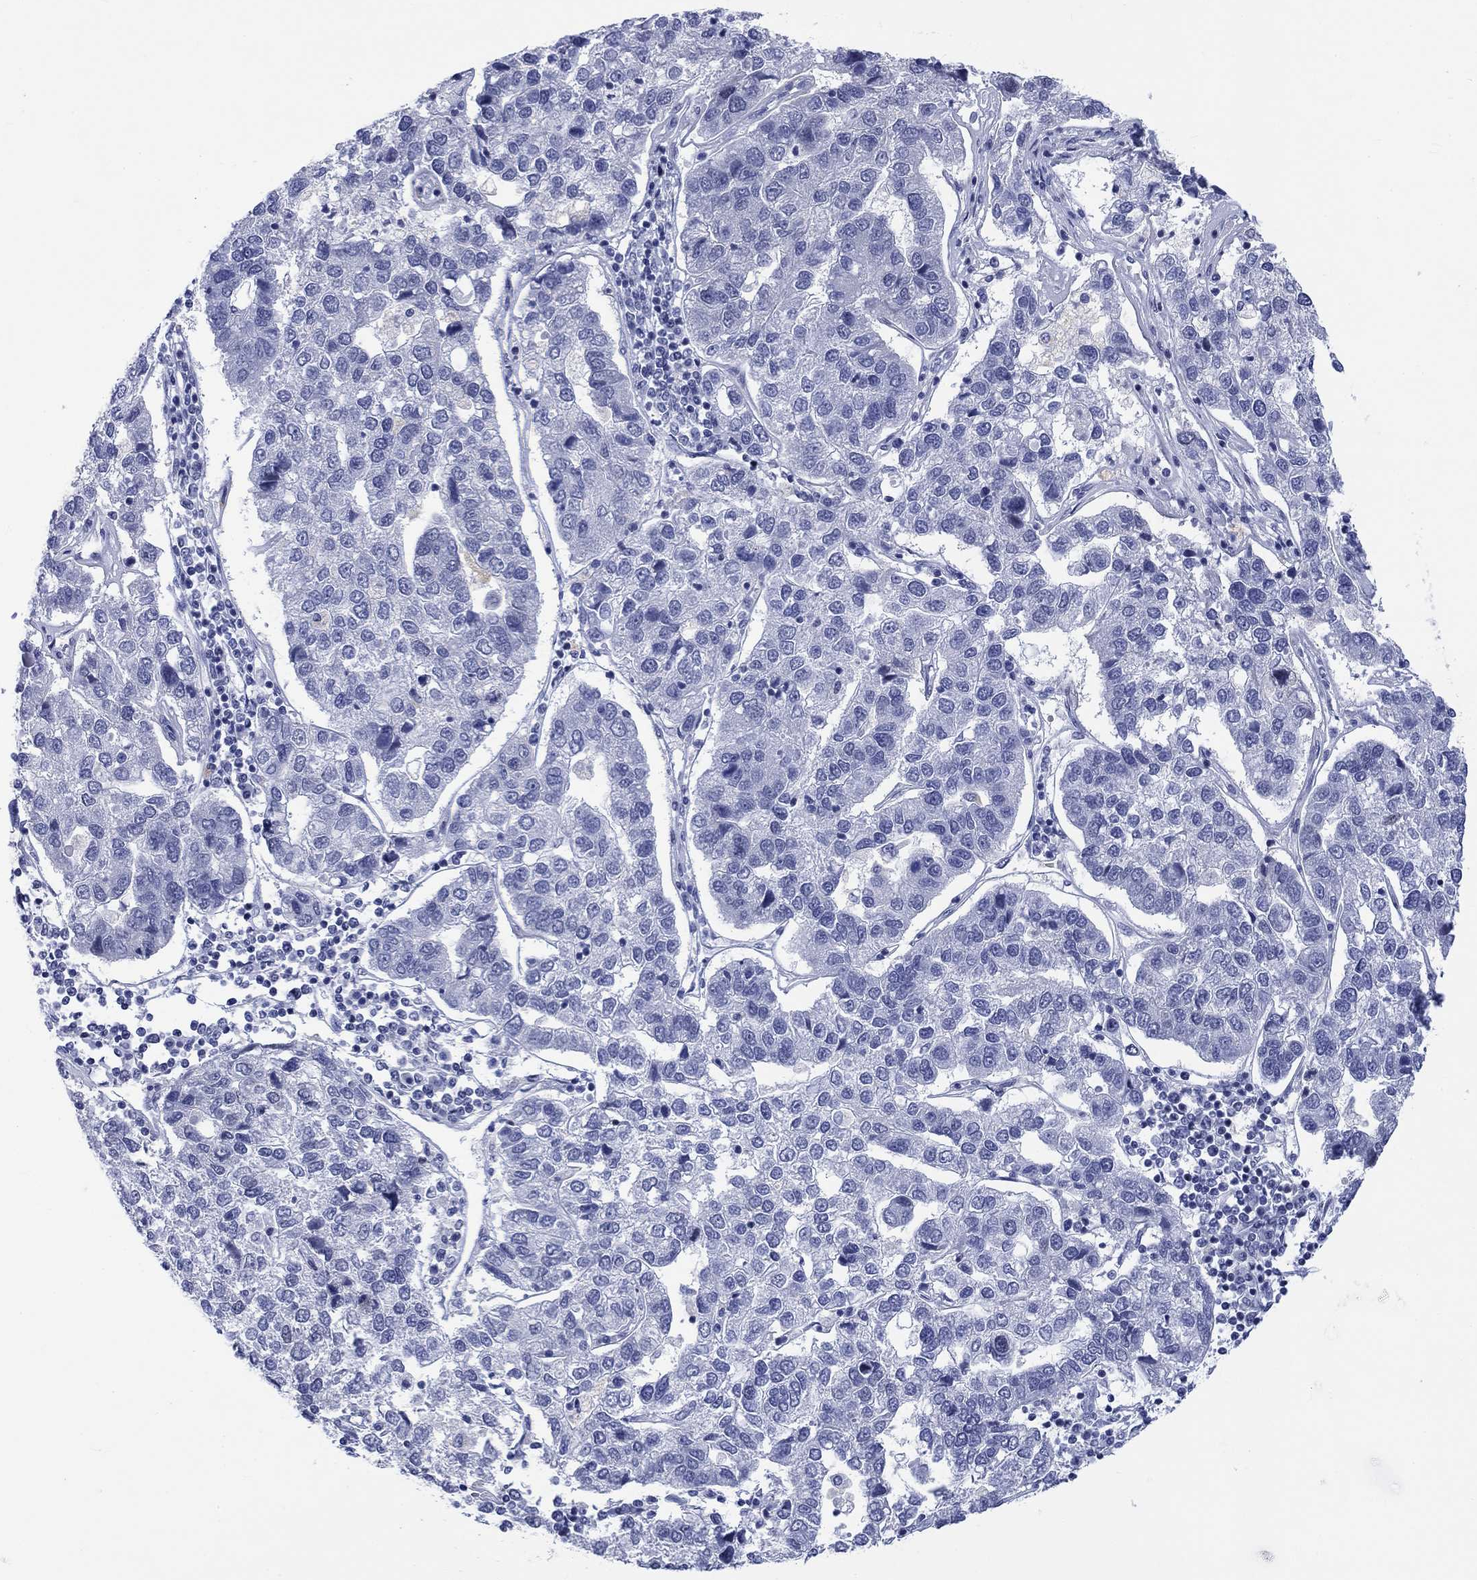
{"staining": {"intensity": "negative", "quantity": "none", "location": "none"}, "tissue": "pancreatic cancer", "cell_type": "Tumor cells", "image_type": "cancer", "snomed": [{"axis": "morphology", "description": "Adenocarcinoma, NOS"}, {"axis": "topography", "description": "Pancreas"}], "caption": "Immunohistochemistry (IHC) of pancreatic adenocarcinoma reveals no staining in tumor cells. (Brightfield microscopy of DAB immunohistochemistry at high magnification).", "gene": "CDCA2", "patient": {"sex": "female", "age": 61}}